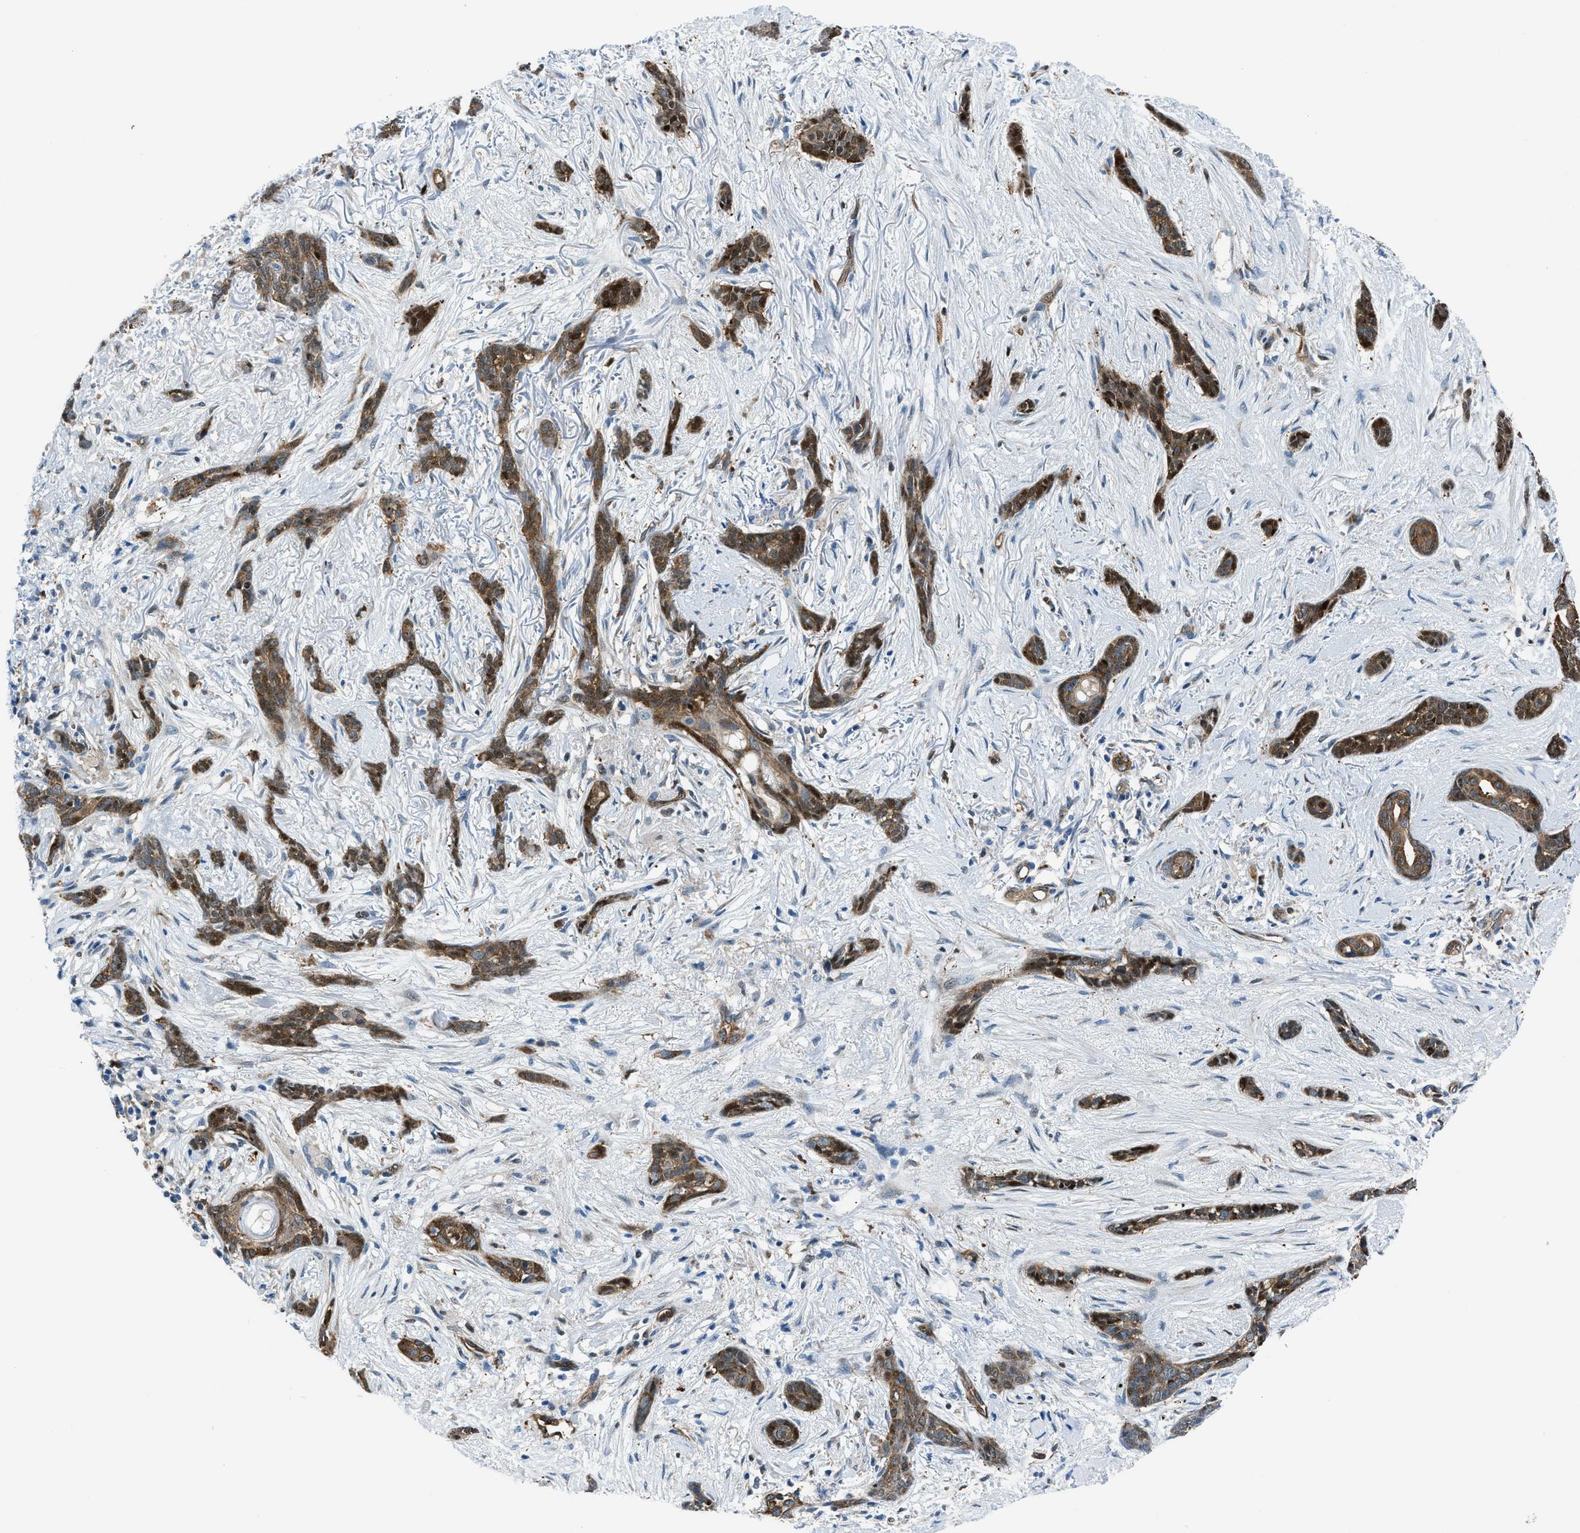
{"staining": {"intensity": "moderate", "quantity": ">75%", "location": "cytoplasmic/membranous,nuclear"}, "tissue": "skin cancer", "cell_type": "Tumor cells", "image_type": "cancer", "snomed": [{"axis": "morphology", "description": "Basal cell carcinoma"}, {"axis": "morphology", "description": "Adnexal tumor, benign"}, {"axis": "topography", "description": "Skin"}], "caption": "Brown immunohistochemical staining in basal cell carcinoma (skin) displays moderate cytoplasmic/membranous and nuclear expression in about >75% of tumor cells.", "gene": "YWHAE", "patient": {"sex": "female", "age": 42}}